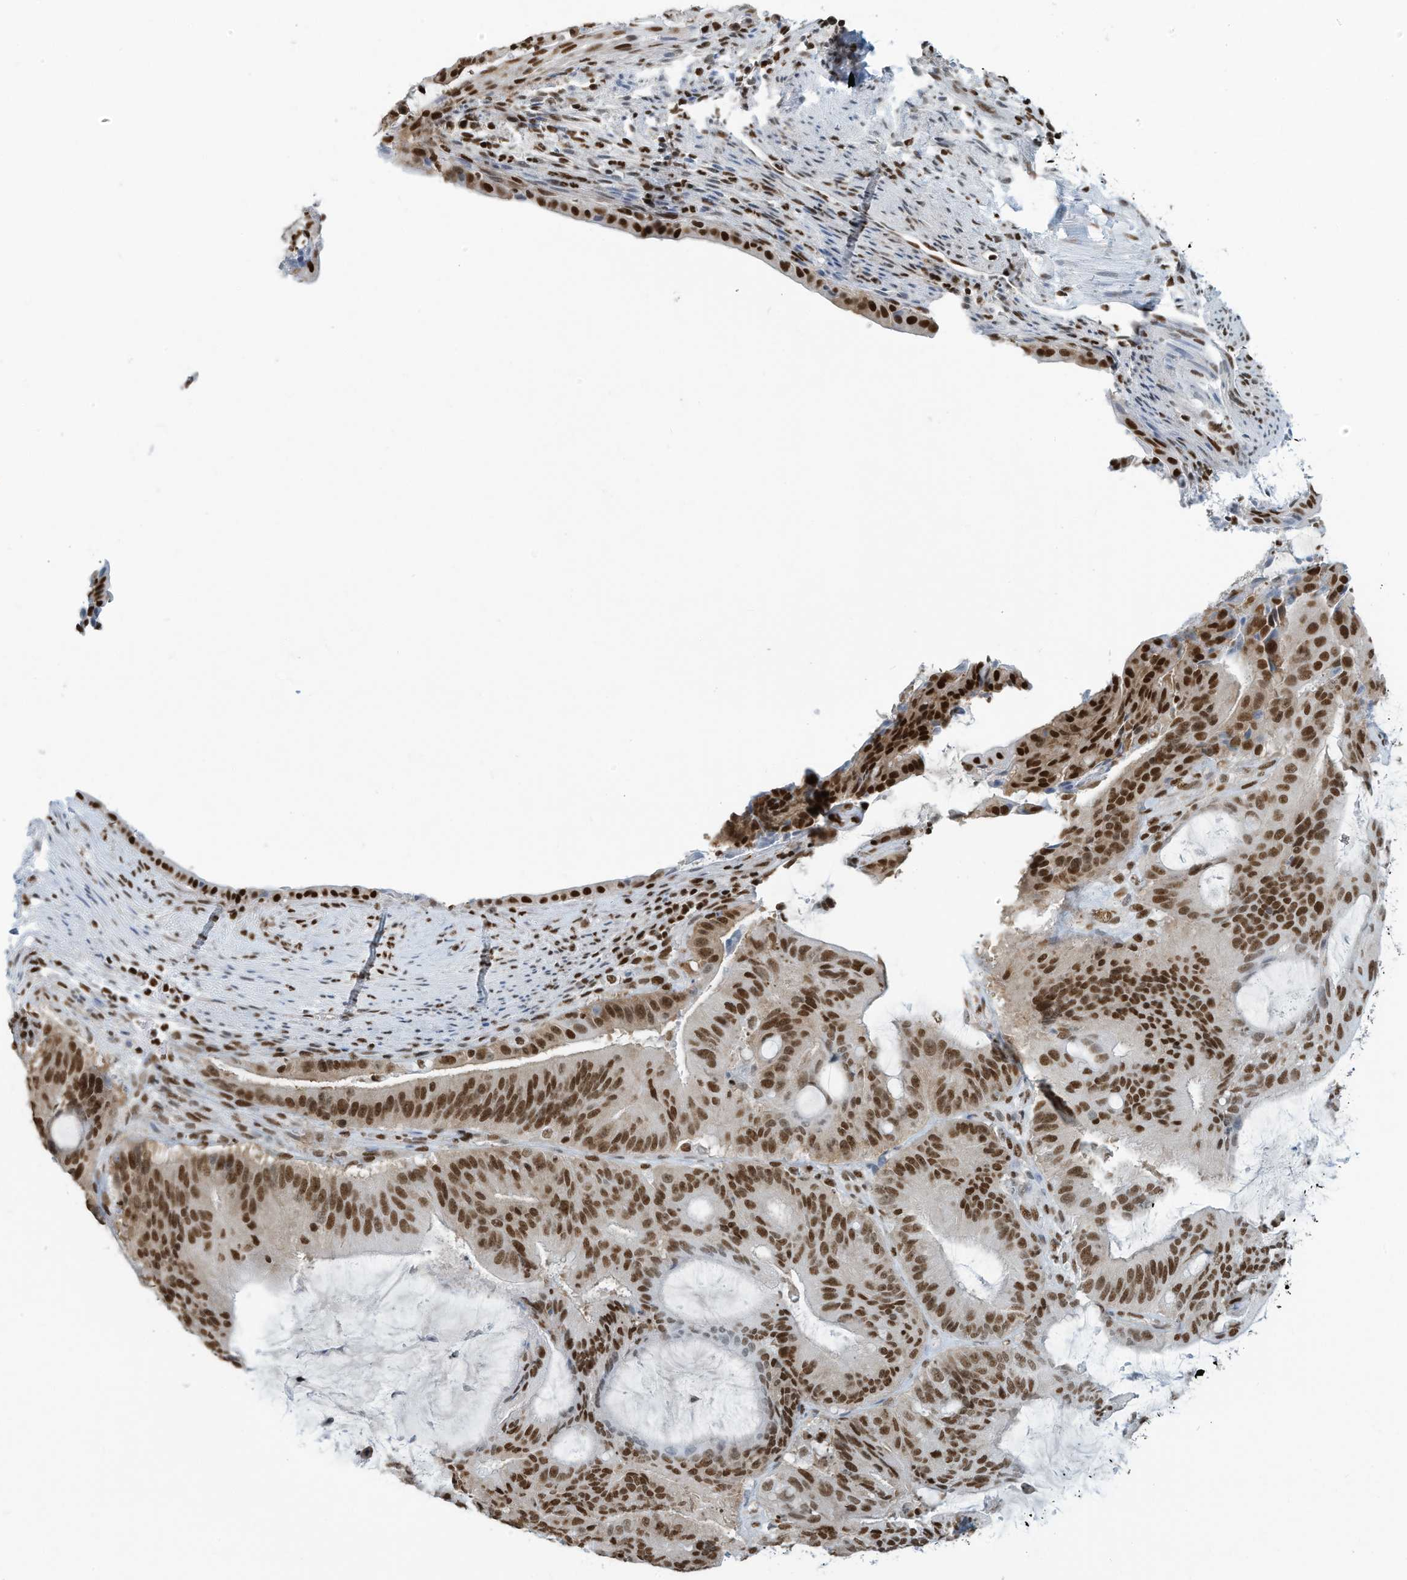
{"staining": {"intensity": "moderate", "quantity": ">75%", "location": "nuclear"}, "tissue": "liver cancer", "cell_type": "Tumor cells", "image_type": "cancer", "snomed": [{"axis": "morphology", "description": "Normal tissue, NOS"}, {"axis": "morphology", "description": "Cholangiocarcinoma"}, {"axis": "topography", "description": "Liver"}, {"axis": "topography", "description": "Peripheral nerve tissue"}], "caption": "Immunohistochemistry (IHC) photomicrograph of human liver cancer stained for a protein (brown), which exhibits medium levels of moderate nuclear positivity in approximately >75% of tumor cells.", "gene": "SARNP", "patient": {"sex": "female", "age": 73}}